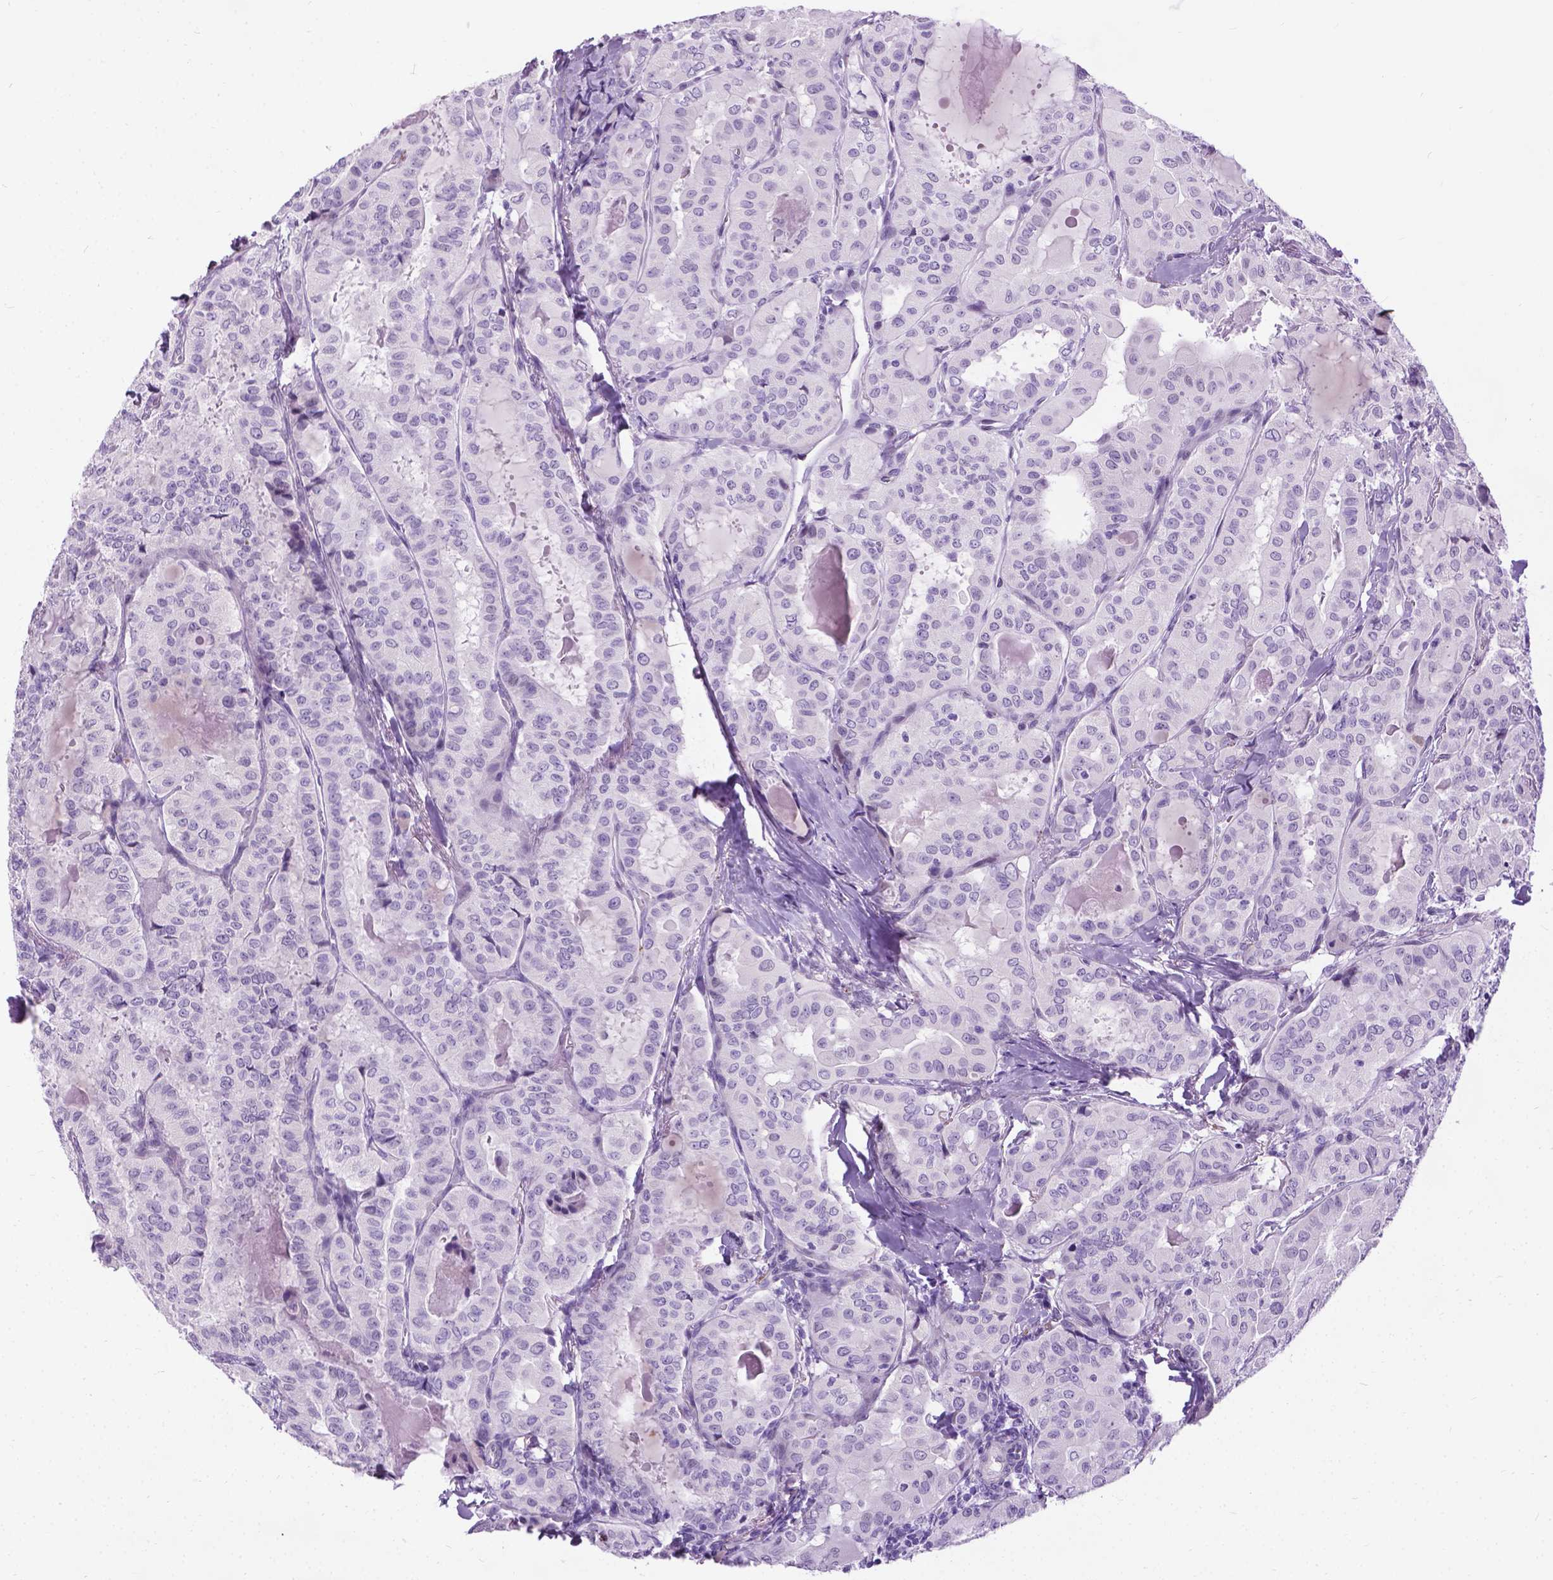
{"staining": {"intensity": "negative", "quantity": "none", "location": "none"}, "tissue": "thyroid cancer", "cell_type": "Tumor cells", "image_type": "cancer", "snomed": [{"axis": "morphology", "description": "Papillary adenocarcinoma, NOS"}, {"axis": "topography", "description": "Thyroid gland"}], "caption": "DAB (3,3'-diaminobenzidine) immunohistochemical staining of human papillary adenocarcinoma (thyroid) demonstrates no significant expression in tumor cells.", "gene": "PROB1", "patient": {"sex": "female", "age": 41}}